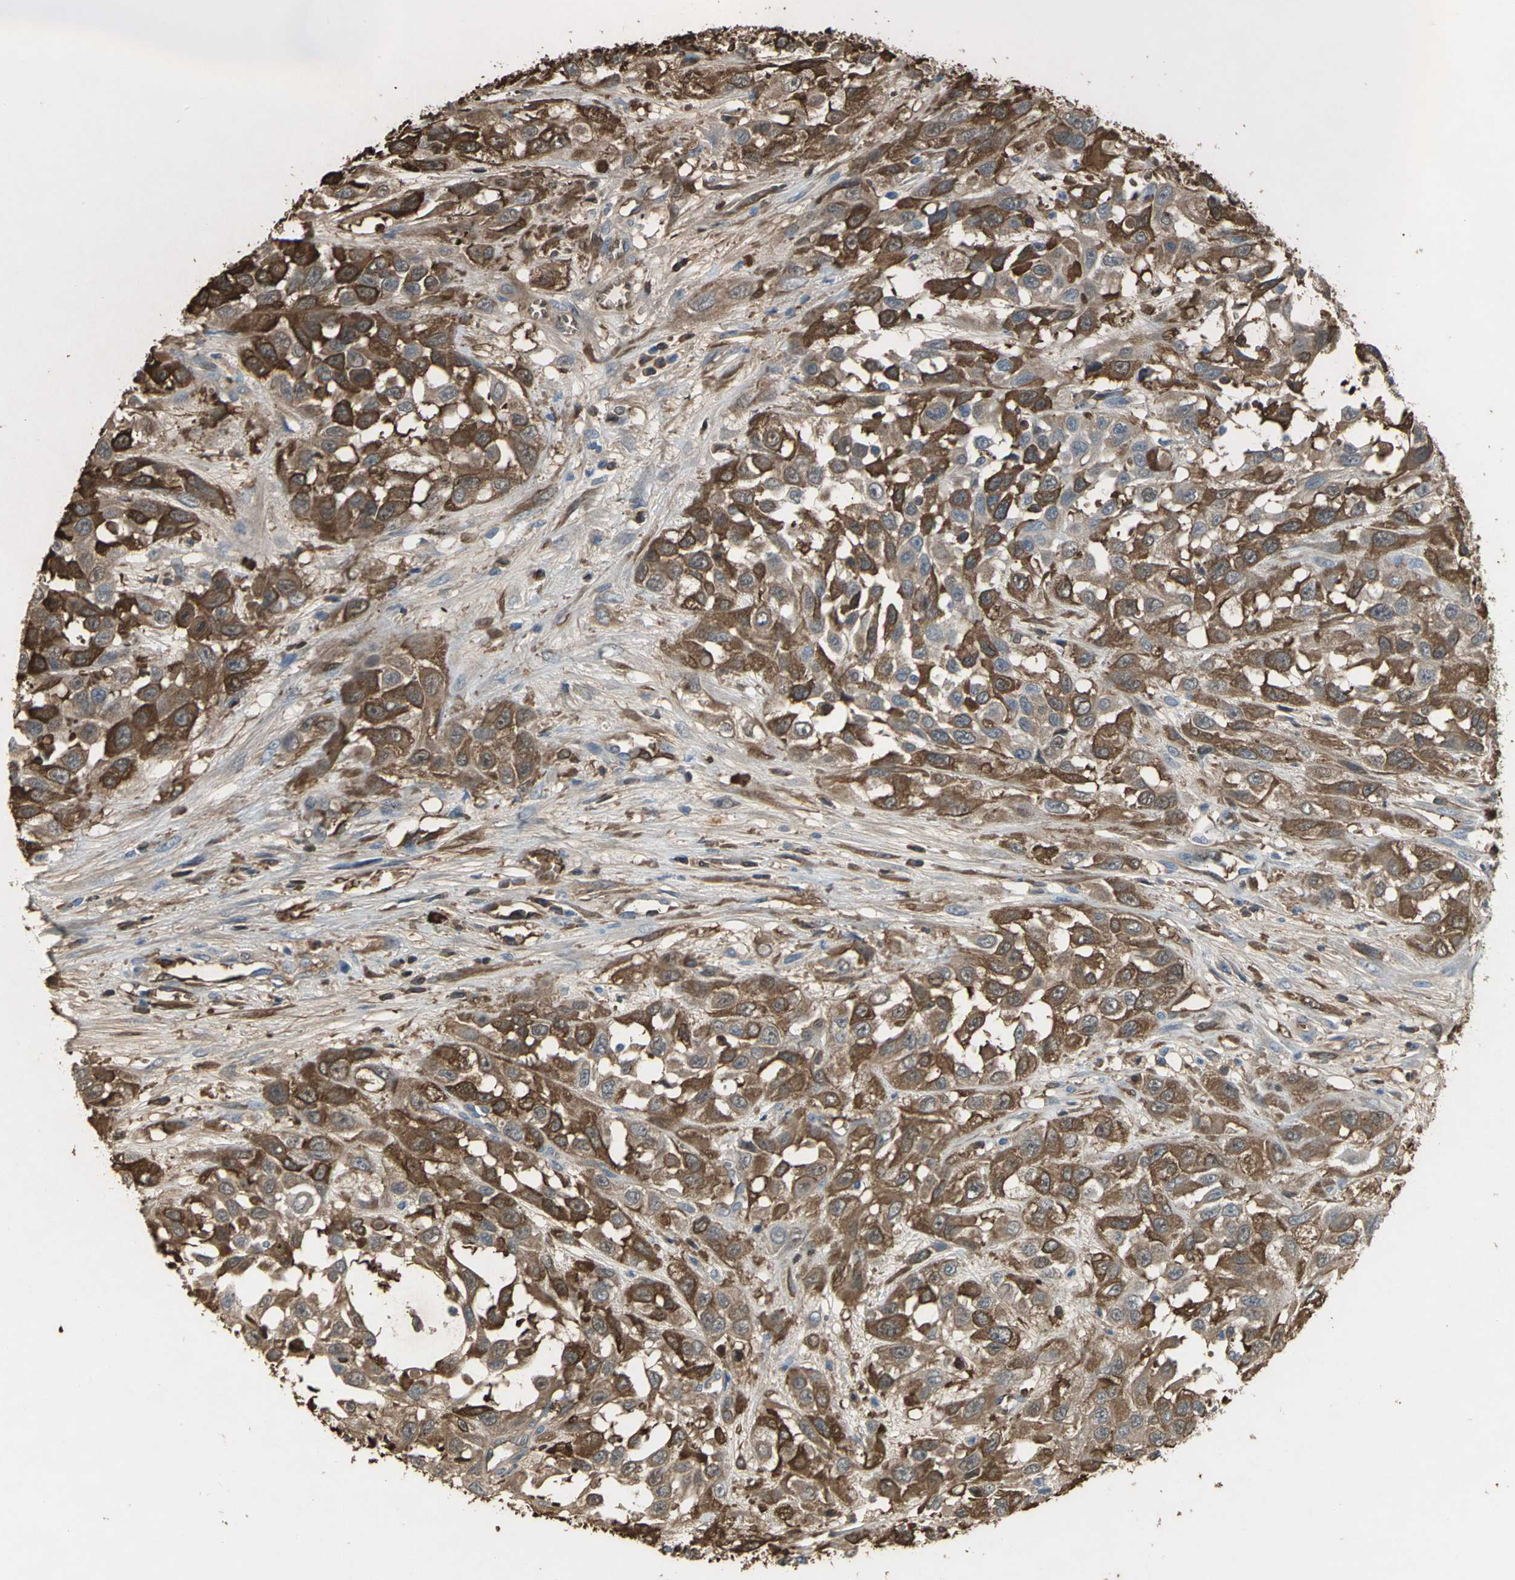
{"staining": {"intensity": "strong", "quantity": ">75%", "location": "cytoplasmic/membranous"}, "tissue": "urothelial cancer", "cell_type": "Tumor cells", "image_type": "cancer", "snomed": [{"axis": "morphology", "description": "Urothelial carcinoma, High grade"}, {"axis": "topography", "description": "Urinary bladder"}], "caption": "Human high-grade urothelial carcinoma stained for a protein (brown) exhibits strong cytoplasmic/membranous positive expression in approximately >75% of tumor cells.", "gene": "TREM1", "patient": {"sex": "male", "age": 57}}